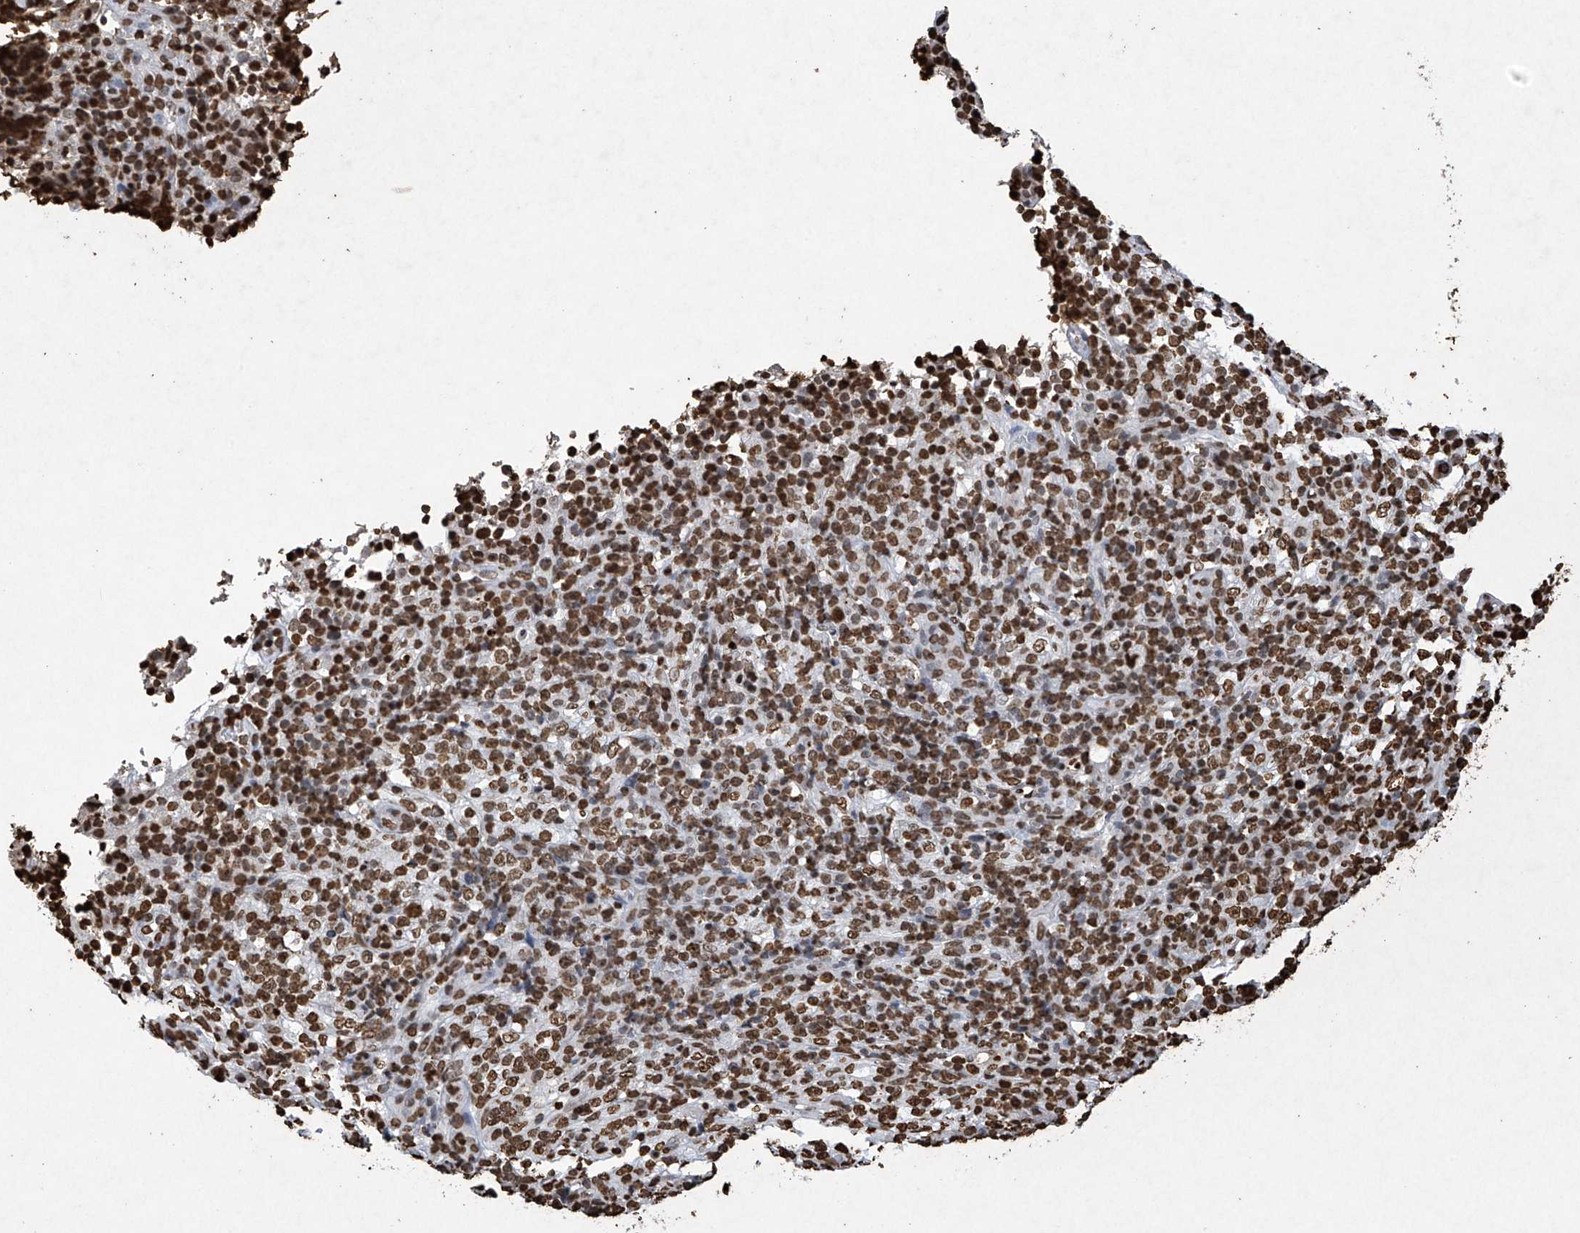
{"staining": {"intensity": "strong", "quantity": ">75%", "location": "nuclear"}, "tissue": "lymphoma", "cell_type": "Tumor cells", "image_type": "cancer", "snomed": [{"axis": "morphology", "description": "Malignant lymphoma, non-Hodgkin's type, High grade"}, {"axis": "topography", "description": "Lymph node"}], "caption": "Immunohistochemistry image of neoplastic tissue: lymphoma stained using IHC displays high levels of strong protein expression localized specifically in the nuclear of tumor cells, appearing as a nuclear brown color.", "gene": "H3-3A", "patient": {"sex": "female", "age": 76}}